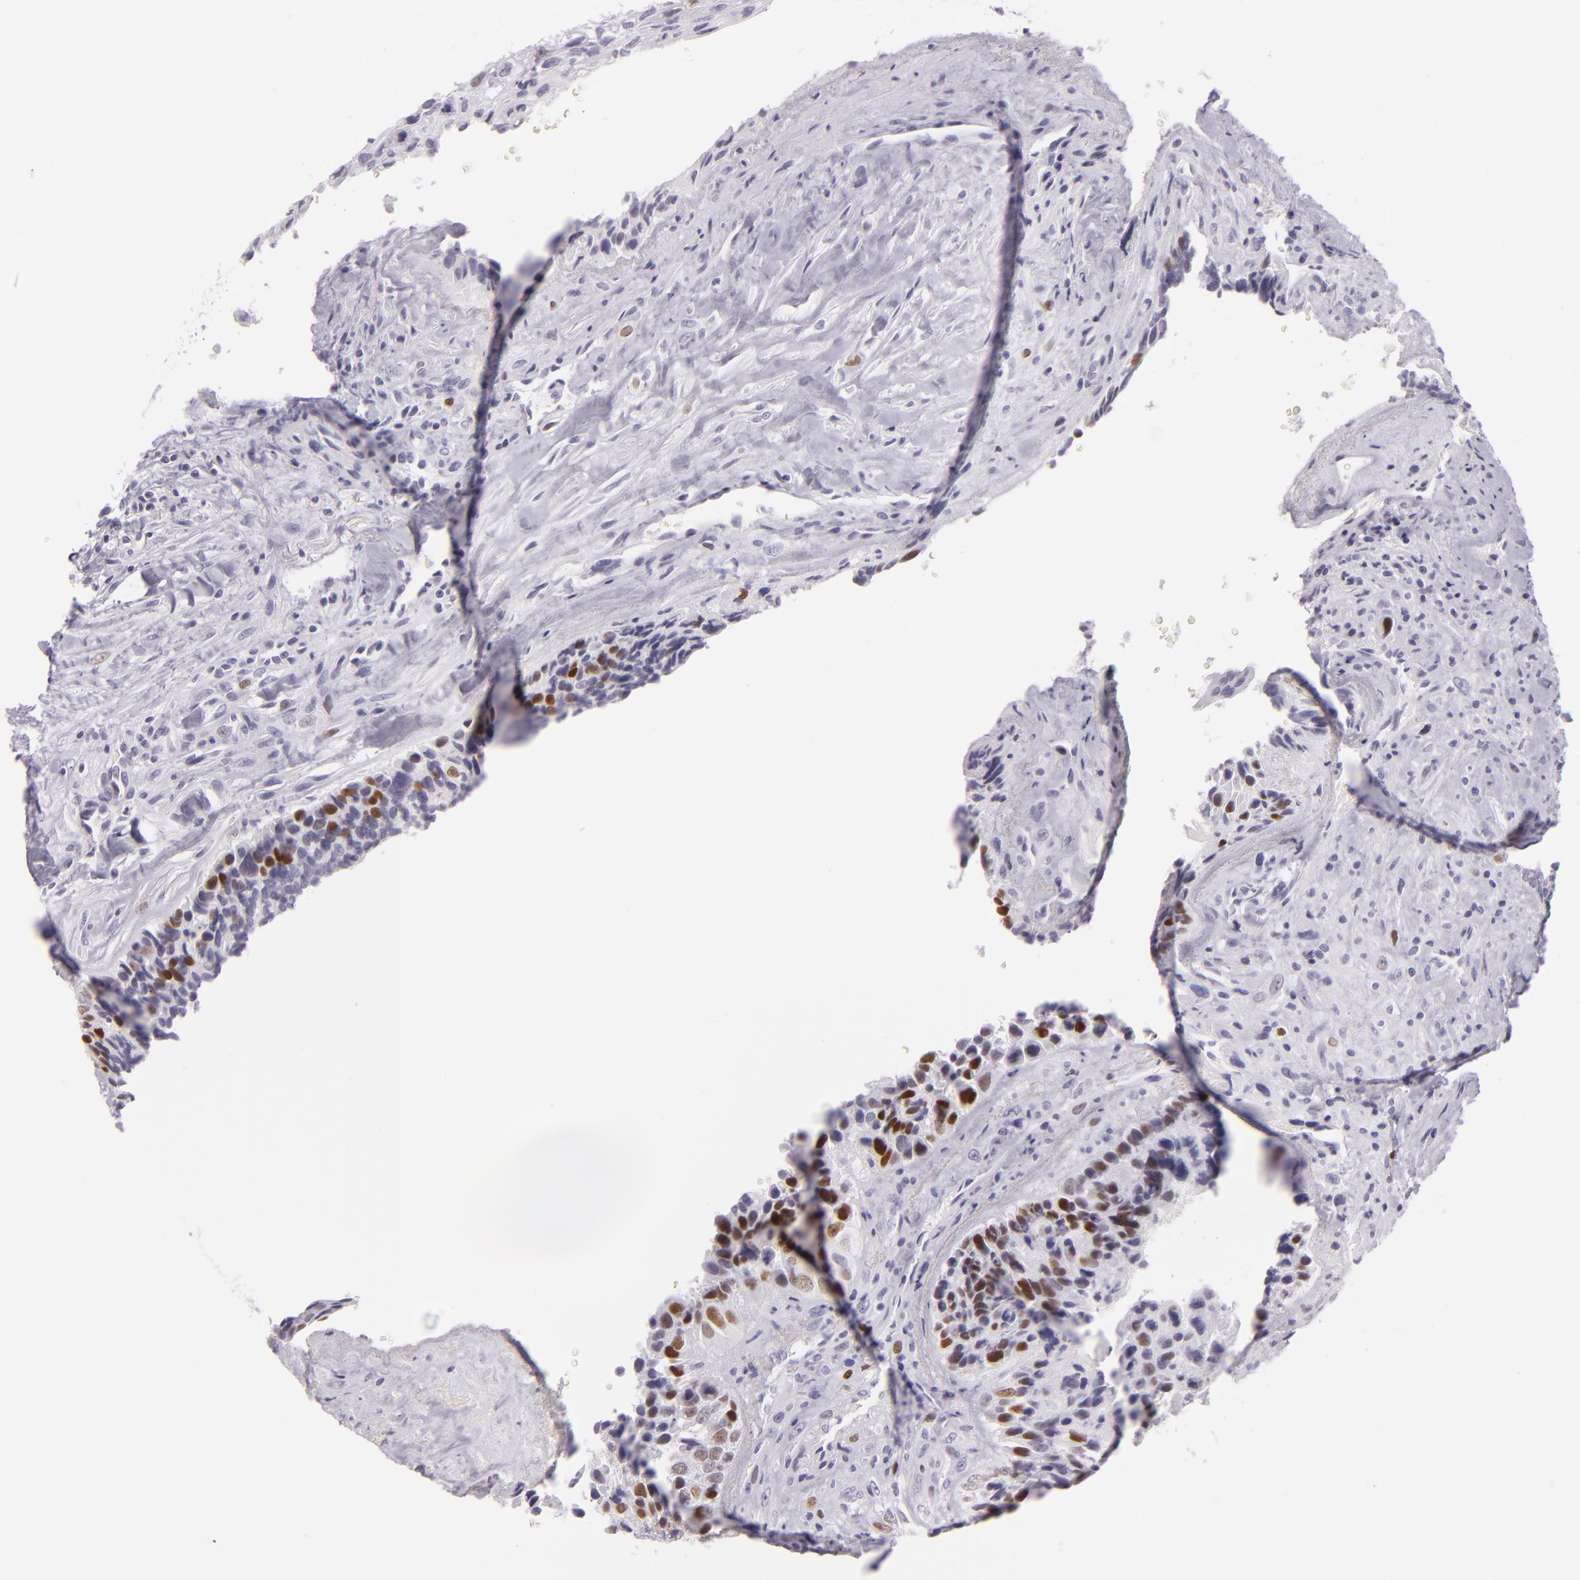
{"staining": {"intensity": "moderate", "quantity": "25%-75%", "location": "nuclear"}, "tissue": "breast cancer", "cell_type": "Tumor cells", "image_type": "cancer", "snomed": [{"axis": "morphology", "description": "Neoplasm, malignant, NOS"}, {"axis": "topography", "description": "Breast"}], "caption": "Immunohistochemical staining of human breast cancer reveals moderate nuclear protein positivity in about 25%-75% of tumor cells.", "gene": "MCM3", "patient": {"sex": "female", "age": 50}}